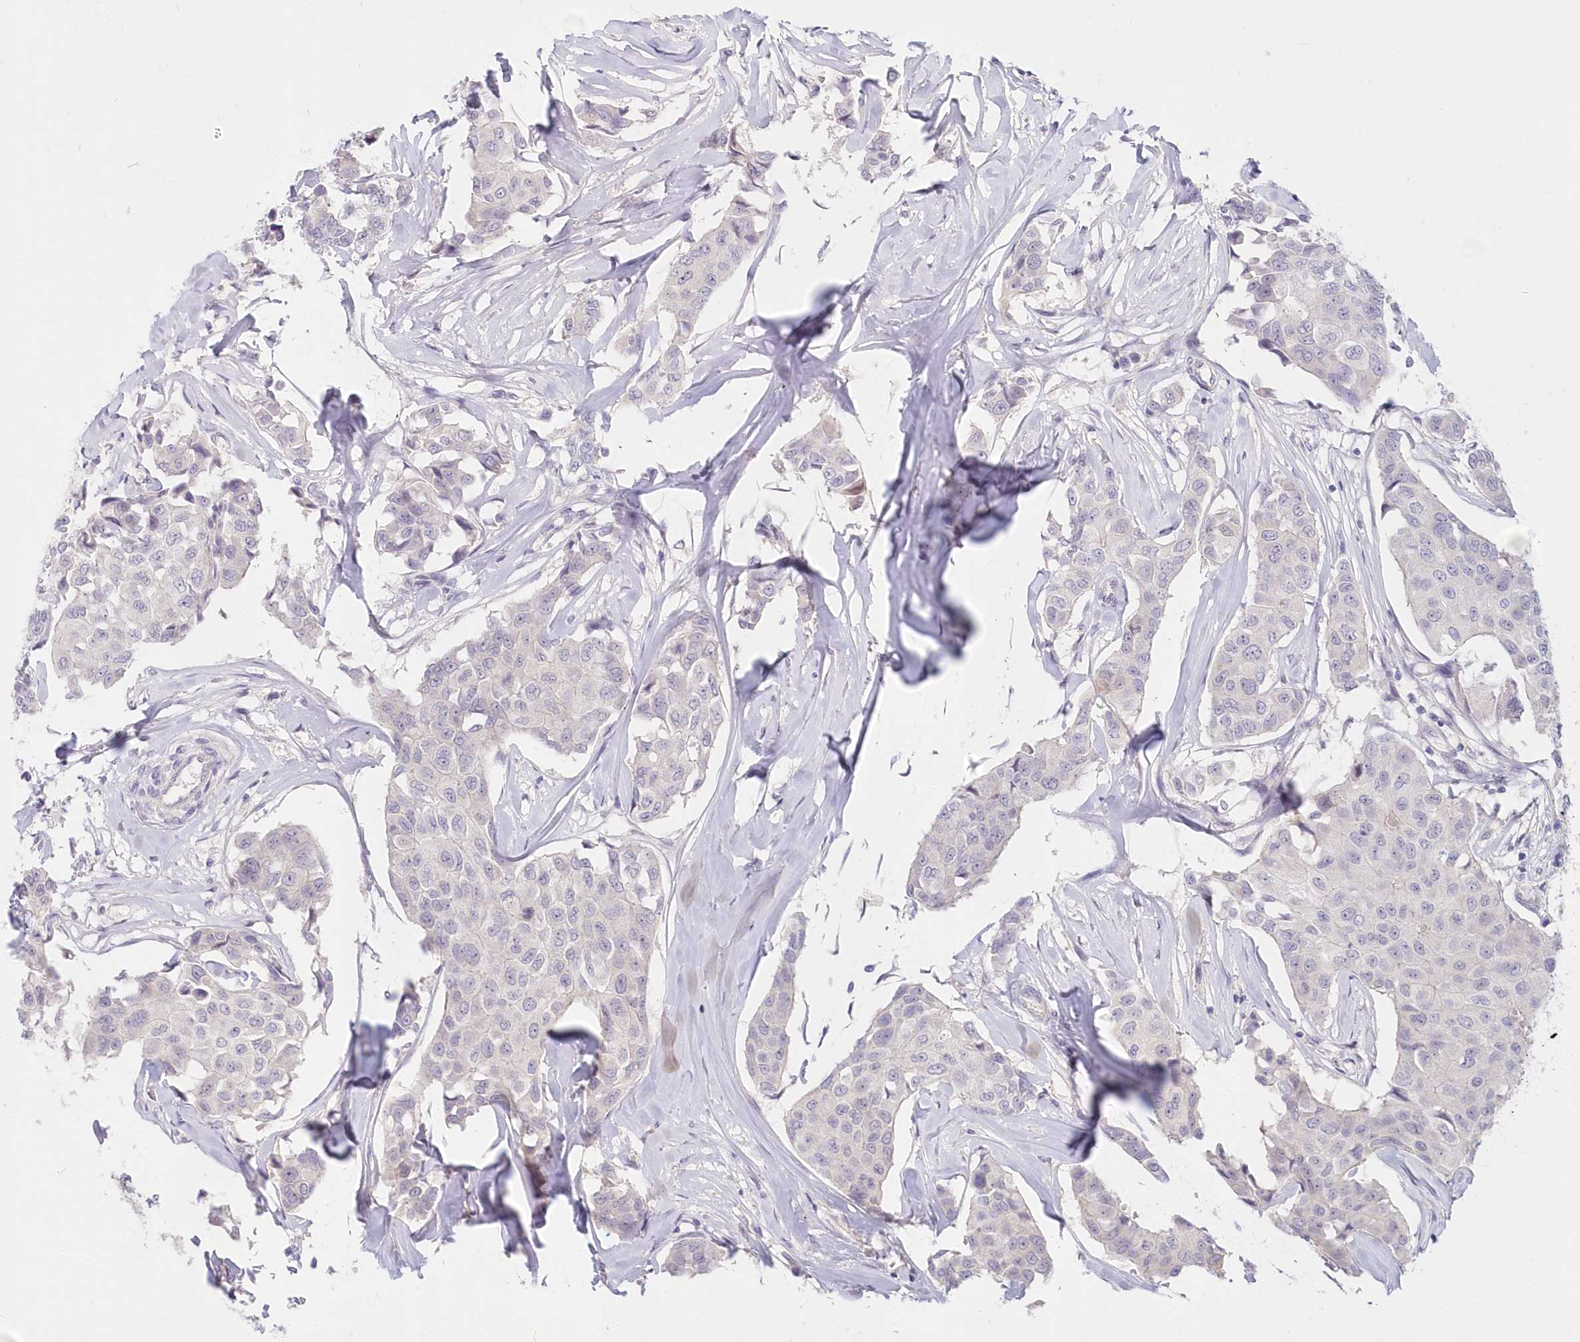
{"staining": {"intensity": "negative", "quantity": "none", "location": "none"}, "tissue": "breast cancer", "cell_type": "Tumor cells", "image_type": "cancer", "snomed": [{"axis": "morphology", "description": "Duct carcinoma"}, {"axis": "topography", "description": "Breast"}], "caption": "Tumor cells are negative for brown protein staining in breast cancer (intraductal carcinoma).", "gene": "KATNA1", "patient": {"sex": "female", "age": 80}}